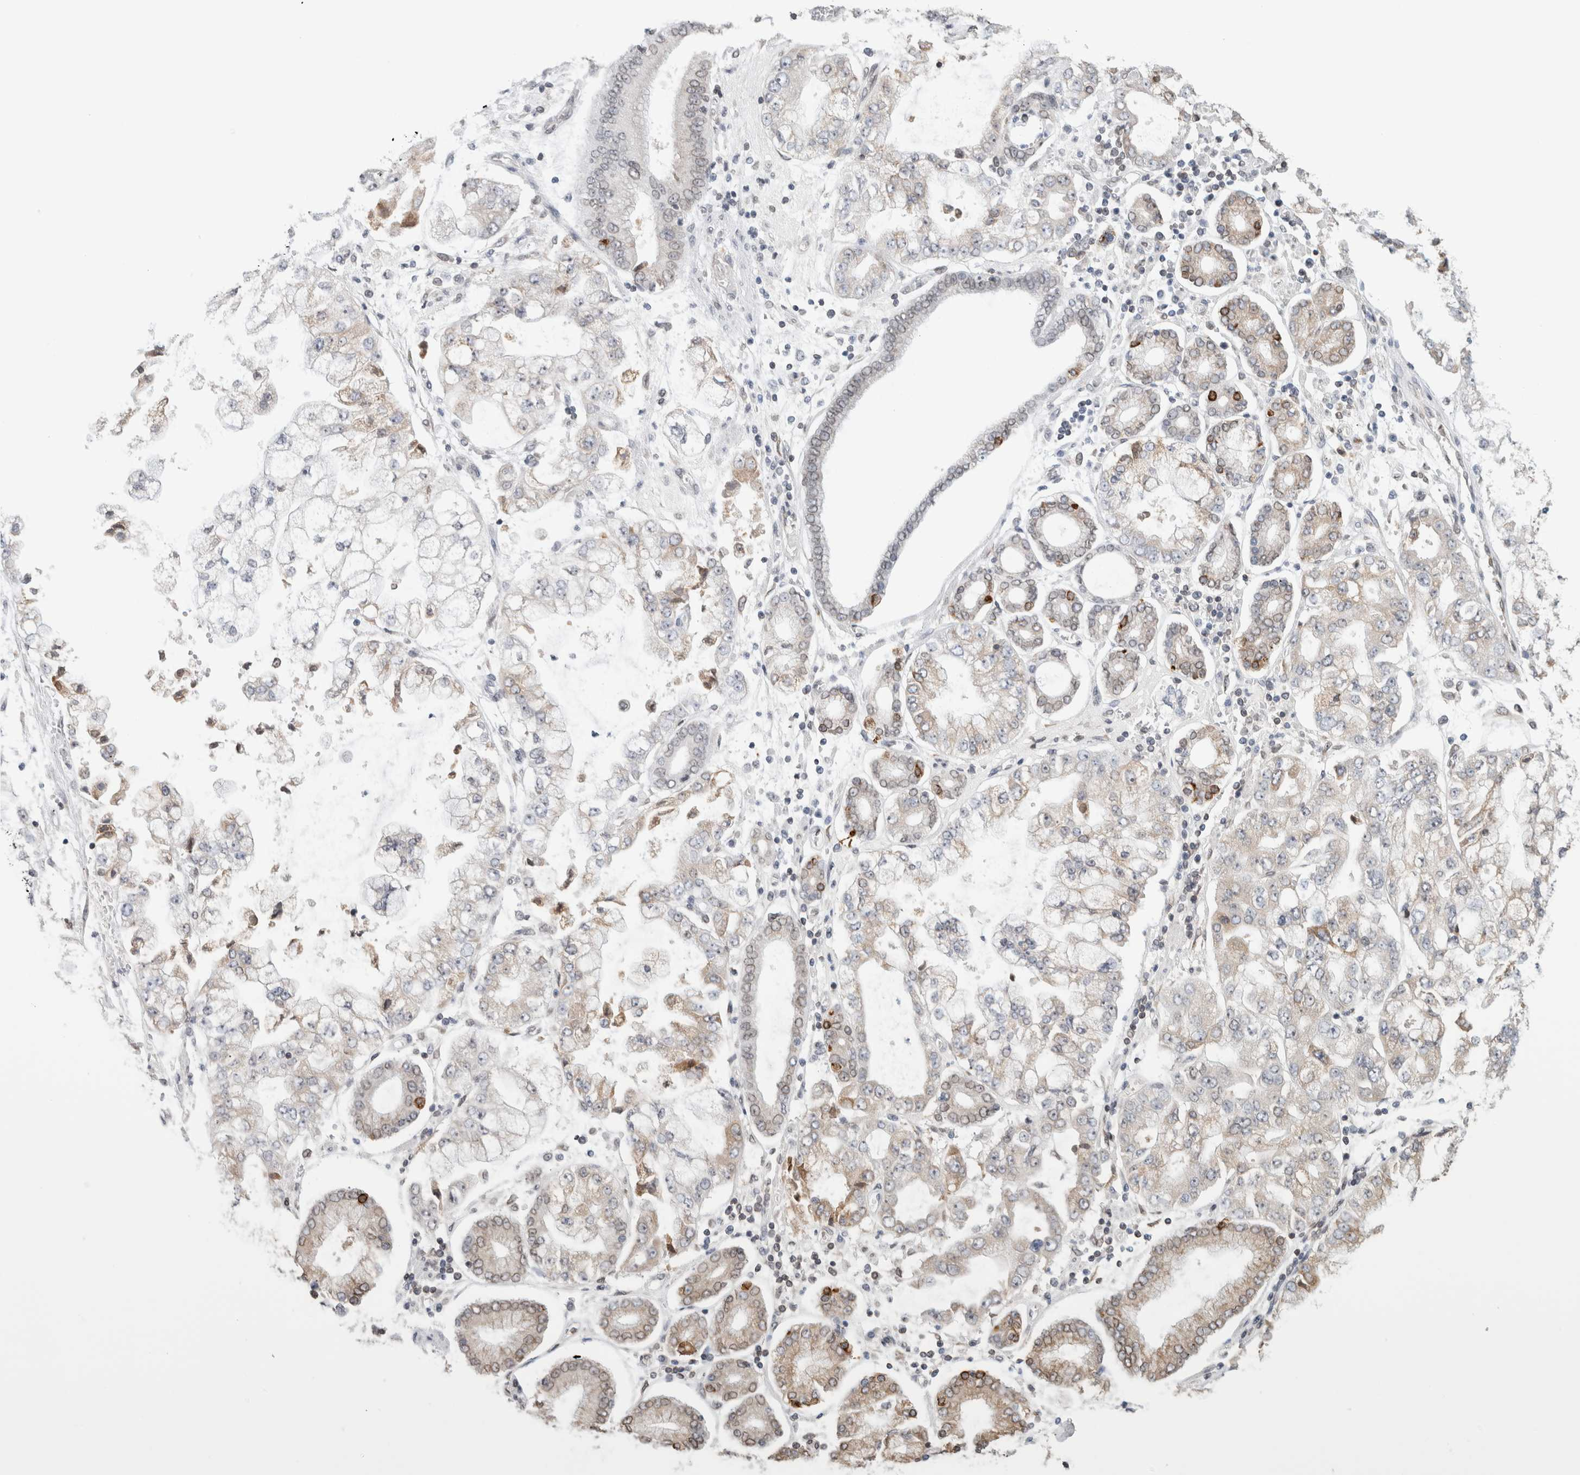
{"staining": {"intensity": "weak", "quantity": "<25%", "location": "cytoplasmic/membranous"}, "tissue": "stomach cancer", "cell_type": "Tumor cells", "image_type": "cancer", "snomed": [{"axis": "morphology", "description": "Adenocarcinoma, NOS"}, {"axis": "topography", "description": "Stomach"}], "caption": "This is an IHC histopathology image of stomach cancer (adenocarcinoma). There is no positivity in tumor cells.", "gene": "RBMX2", "patient": {"sex": "male", "age": 76}}